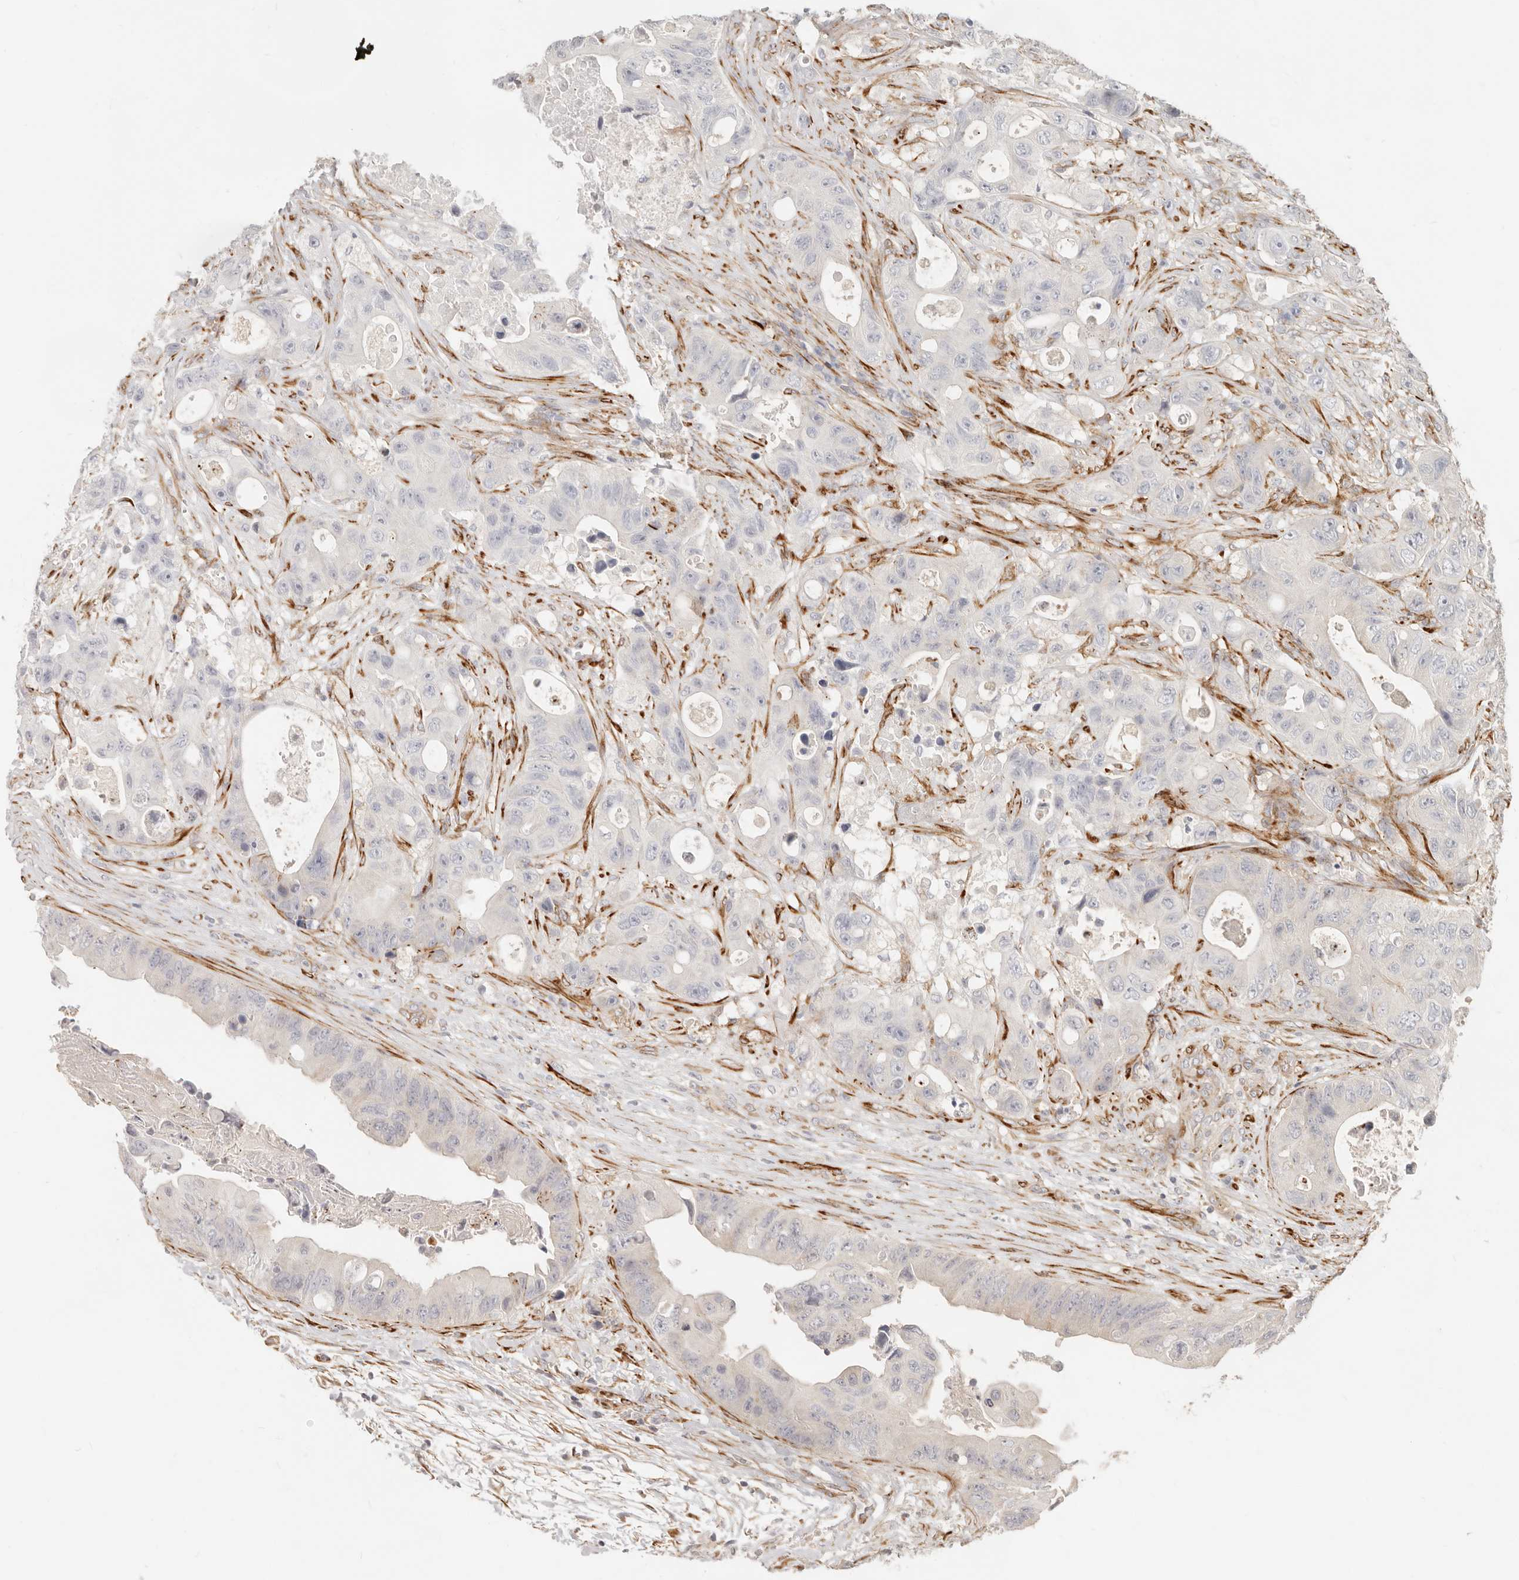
{"staining": {"intensity": "negative", "quantity": "none", "location": "none"}, "tissue": "colorectal cancer", "cell_type": "Tumor cells", "image_type": "cancer", "snomed": [{"axis": "morphology", "description": "Adenocarcinoma, NOS"}, {"axis": "topography", "description": "Colon"}], "caption": "IHC micrograph of neoplastic tissue: human colorectal adenocarcinoma stained with DAB reveals no significant protein positivity in tumor cells.", "gene": "SASS6", "patient": {"sex": "female", "age": 46}}